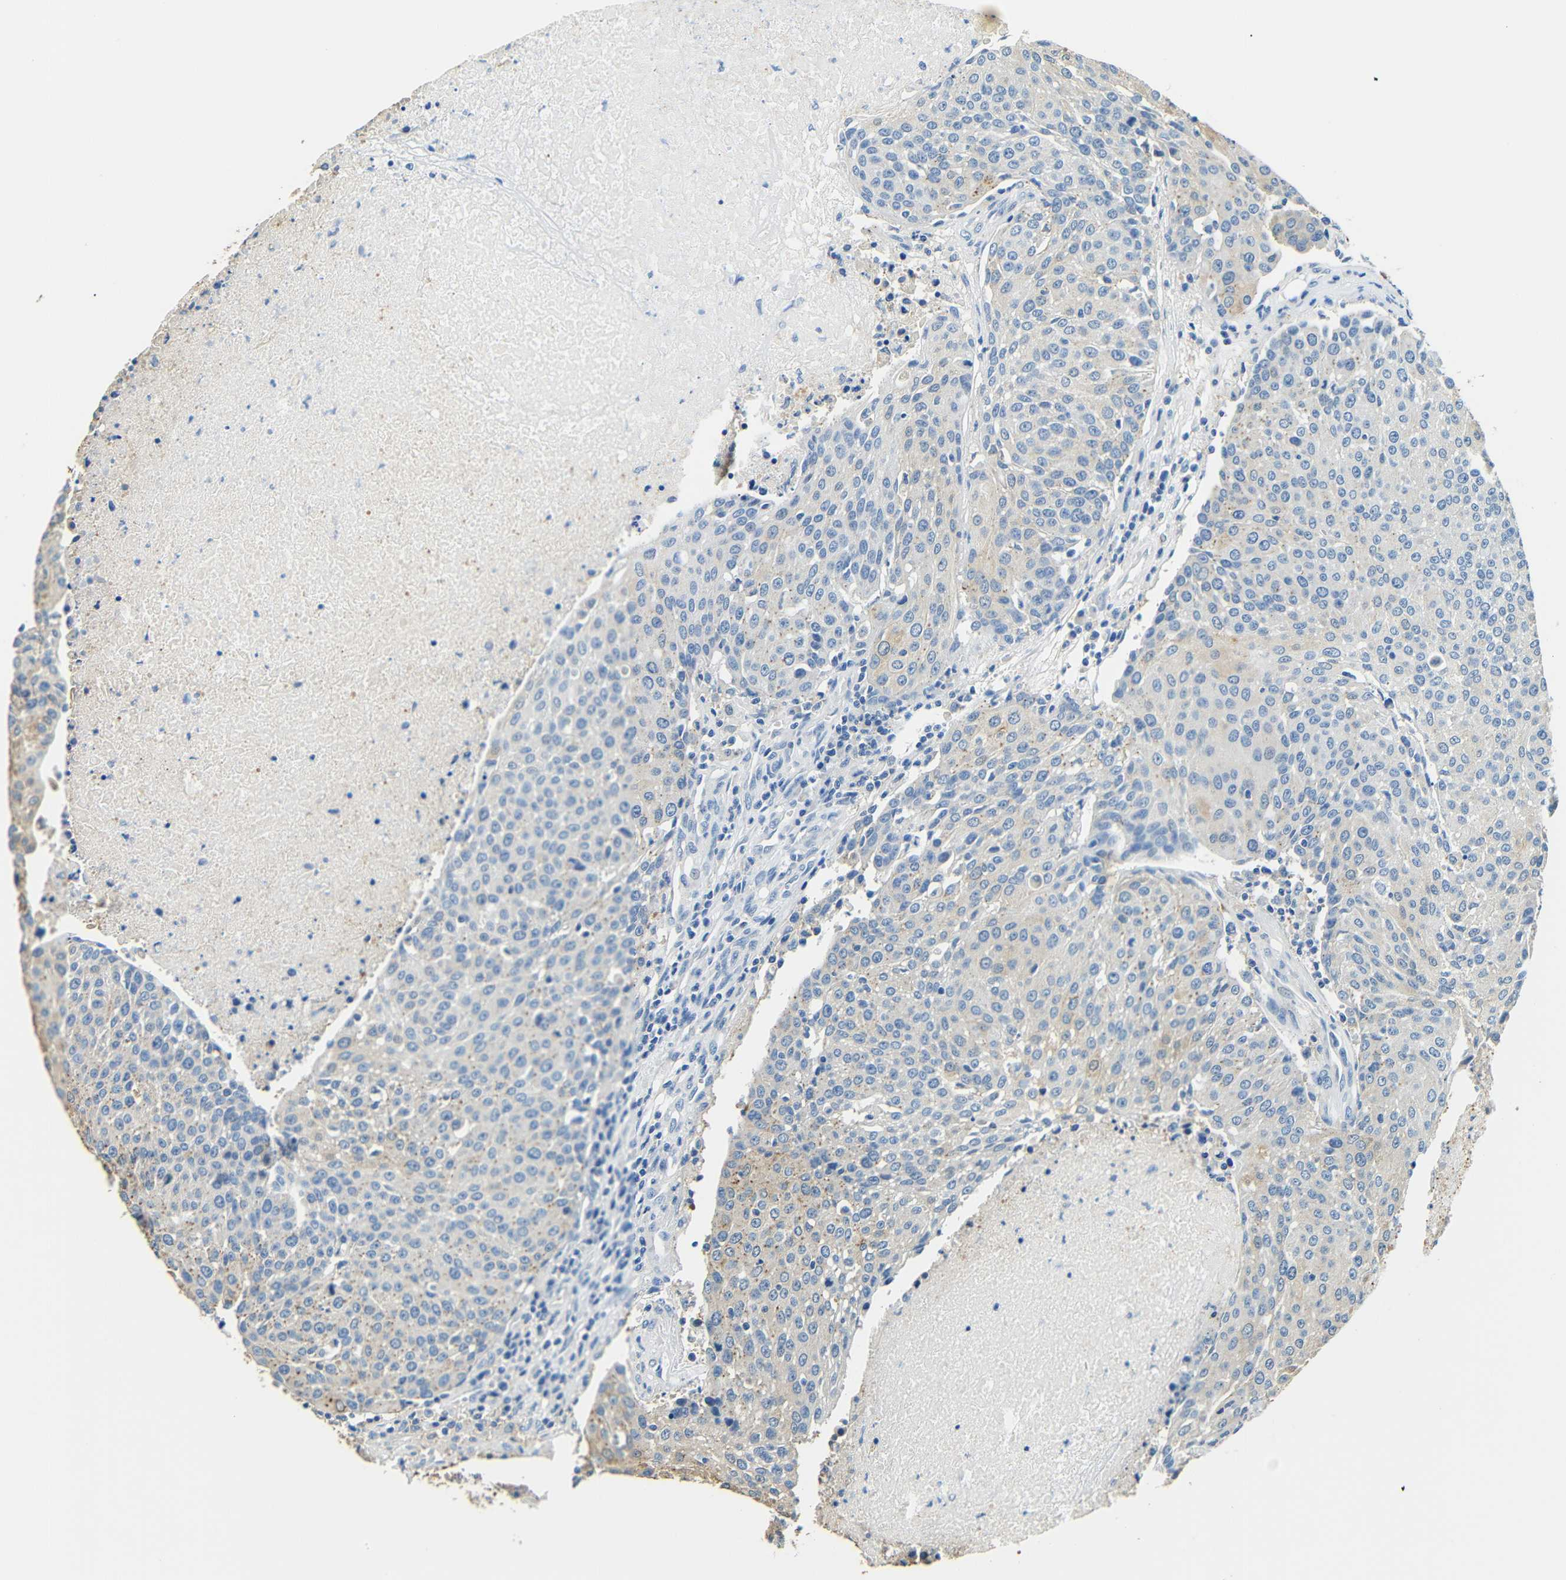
{"staining": {"intensity": "weak", "quantity": "<25%", "location": "cytoplasmic/membranous"}, "tissue": "urothelial cancer", "cell_type": "Tumor cells", "image_type": "cancer", "snomed": [{"axis": "morphology", "description": "Urothelial carcinoma, High grade"}, {"axis": "topography", "description": "Urinary bladder"}], "caption": "Human high-grade urothelial carcinoma stained for a protein using immunohistochemistry (IHC) demonstrates no expression in tumor cells.", "gene": "FMO5", "patient": {"sex": "female", "age": 85}}